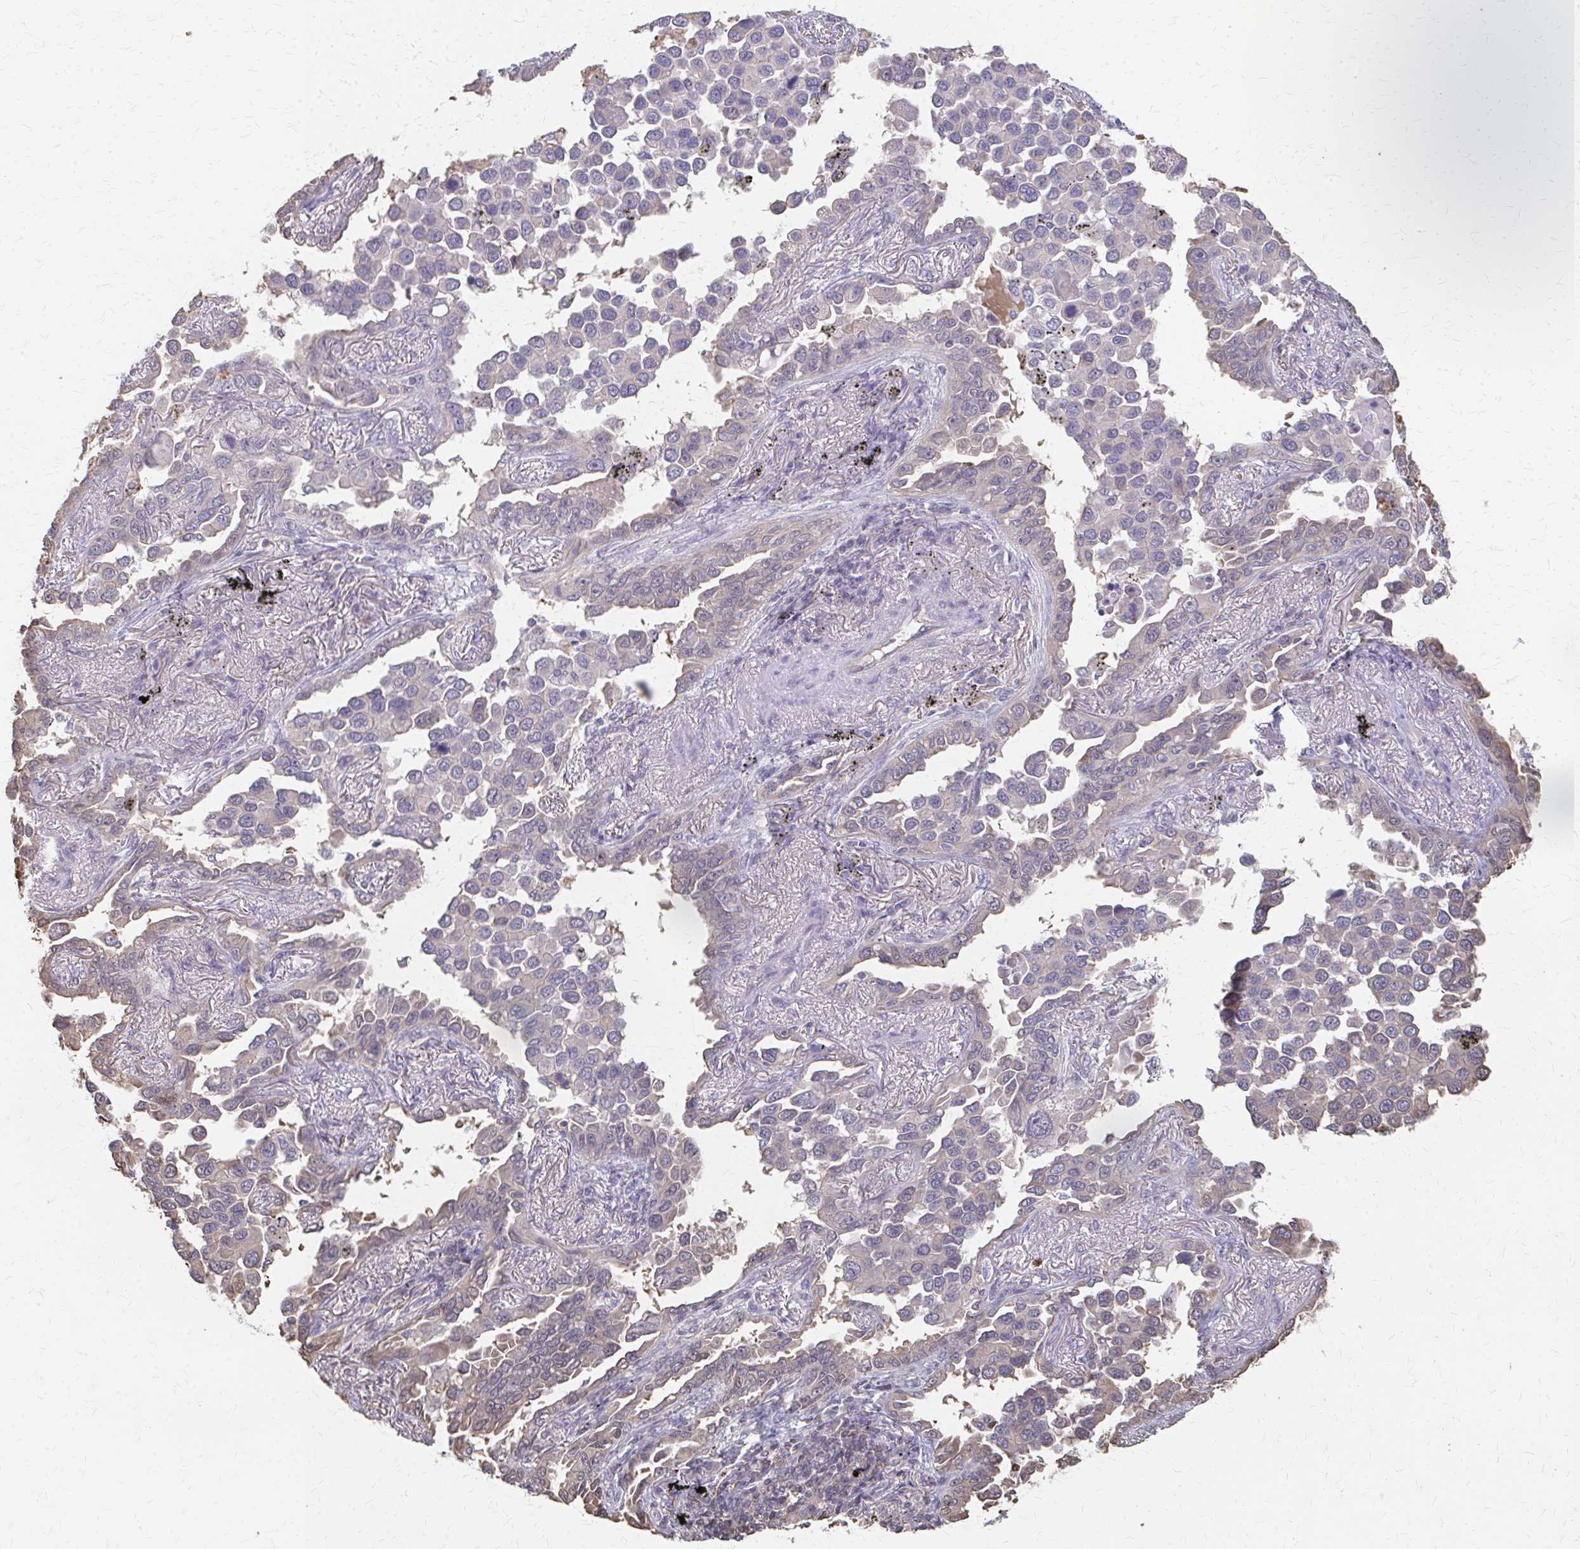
{"staining": {"intensity": "negative", "quantity": "none", "location": "none"}, "tissue": "lung cancer", "cell_type": "Tumor cells", "image_type": "cancer", "snomed": [{"axis": "morphology", "description": "Adenocarcinoma, NOS"}, {"axis": "topography", "description": "Lung"}], "caption": "Immunohistochemical staining of lung cancer (adenocarcinoma) reveals no significant expression in tumor cells. (Stains: DAB (3,3'-diaminobenzidine) immunohistochemistry (IHC) with hematoxylin counter stain, Microscopy: brightfield microscopy at high magnification).", "gene": "RABGAP1L", "patient": {"sex": "male", "age": 67}}